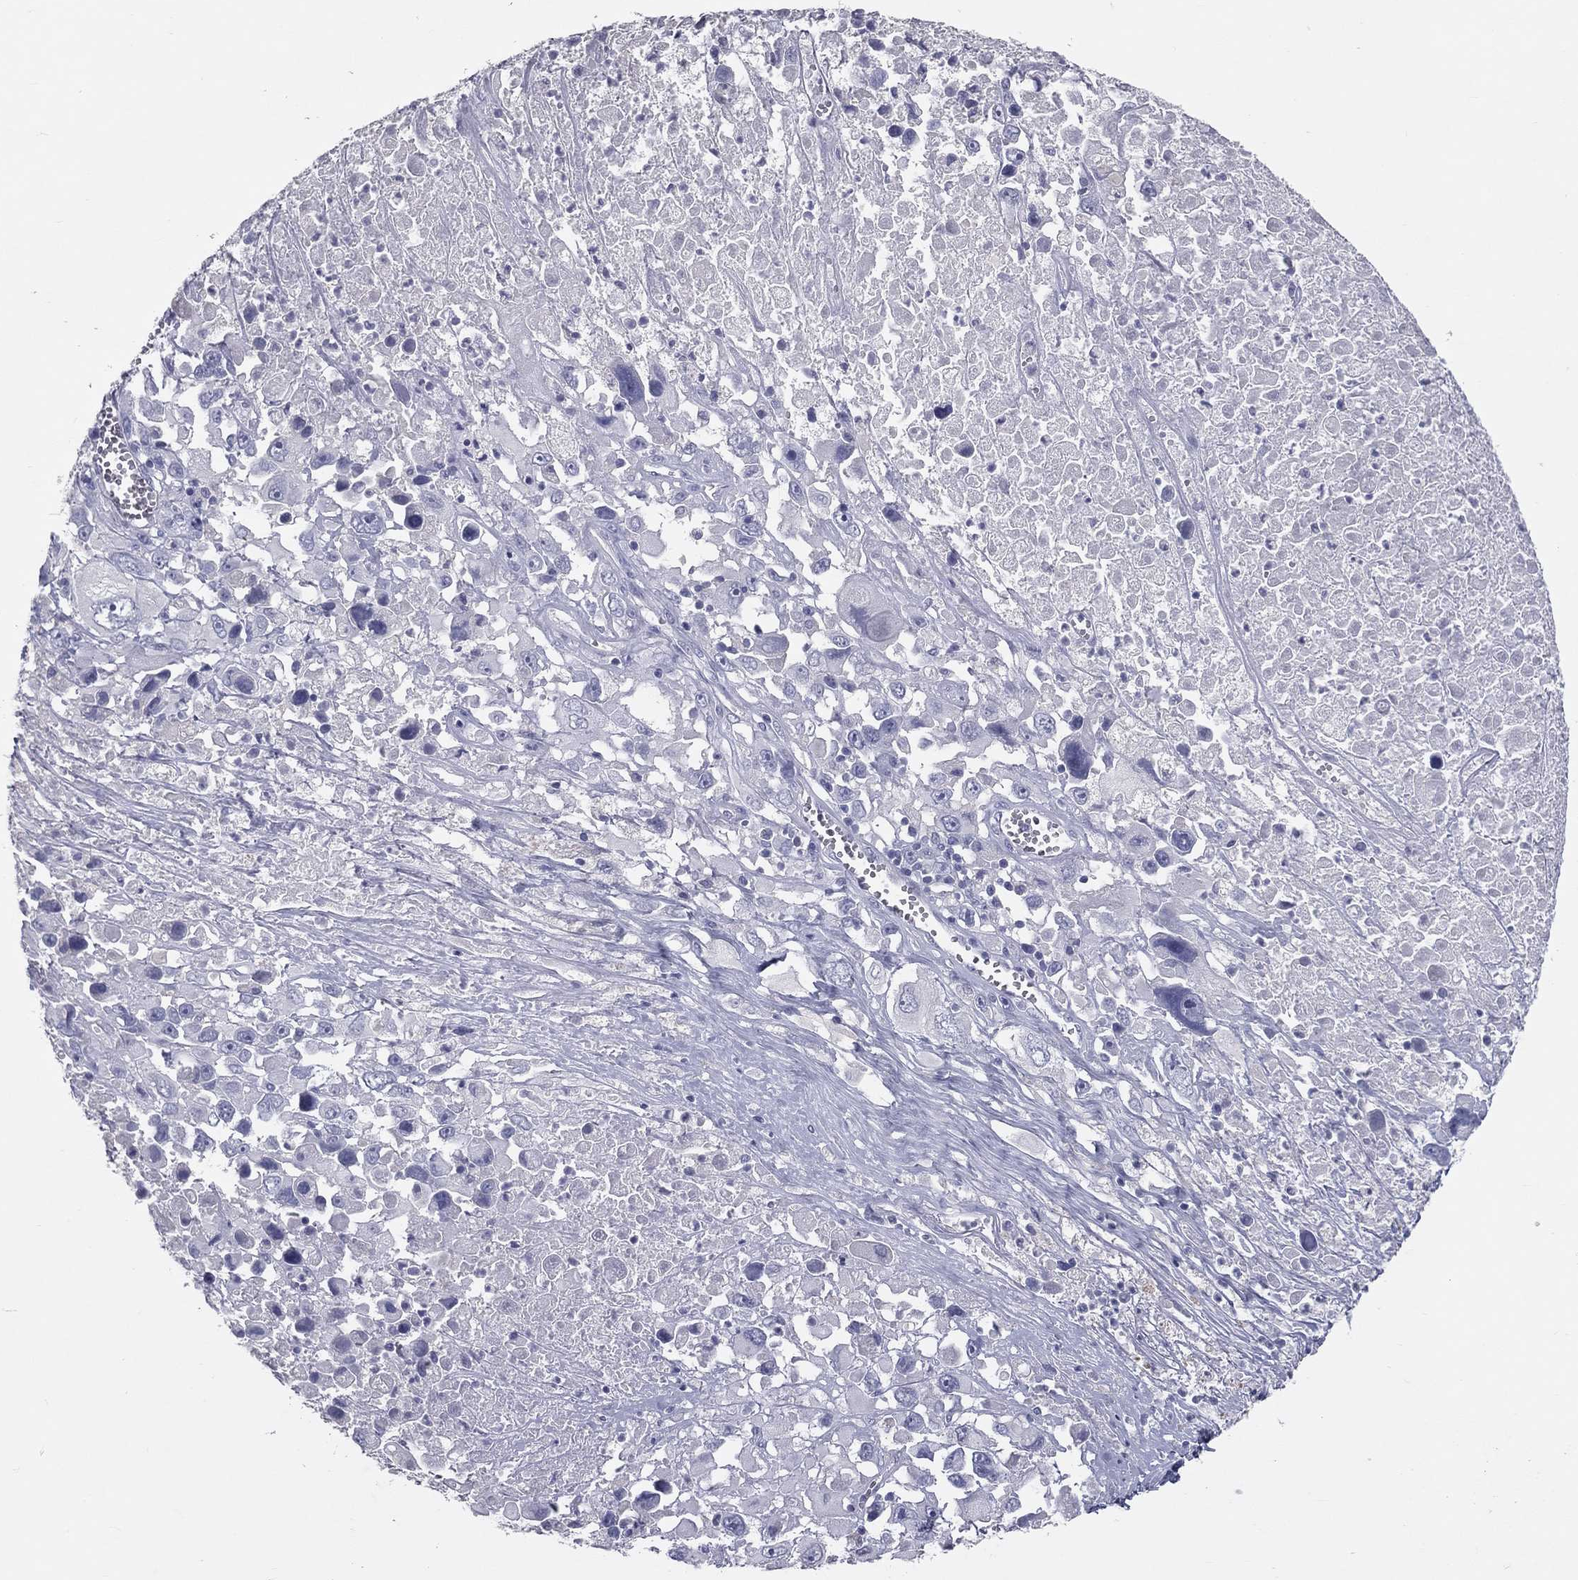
{"staining": {"intensity": "negative", "quantity": "none", "location": "none"}, "tissue": "melanoma", "cell_type": "Tumor cells", "image_type": "cancer", "snomed": [{"axis": "morphology", "description": "Malignant melanoma, Metastatic site"}, {"axis": "topography", "description": "Soft tissue"}], "caption": "An image of melanoma stained for a protein shows no brown staining in tumor cells. The staining is performed using DAB brown chromogen with nuclei counter-stained in using hematoxylin.", "gene": "TFPI2", "patient": {"sex": "male", "age": 50}}